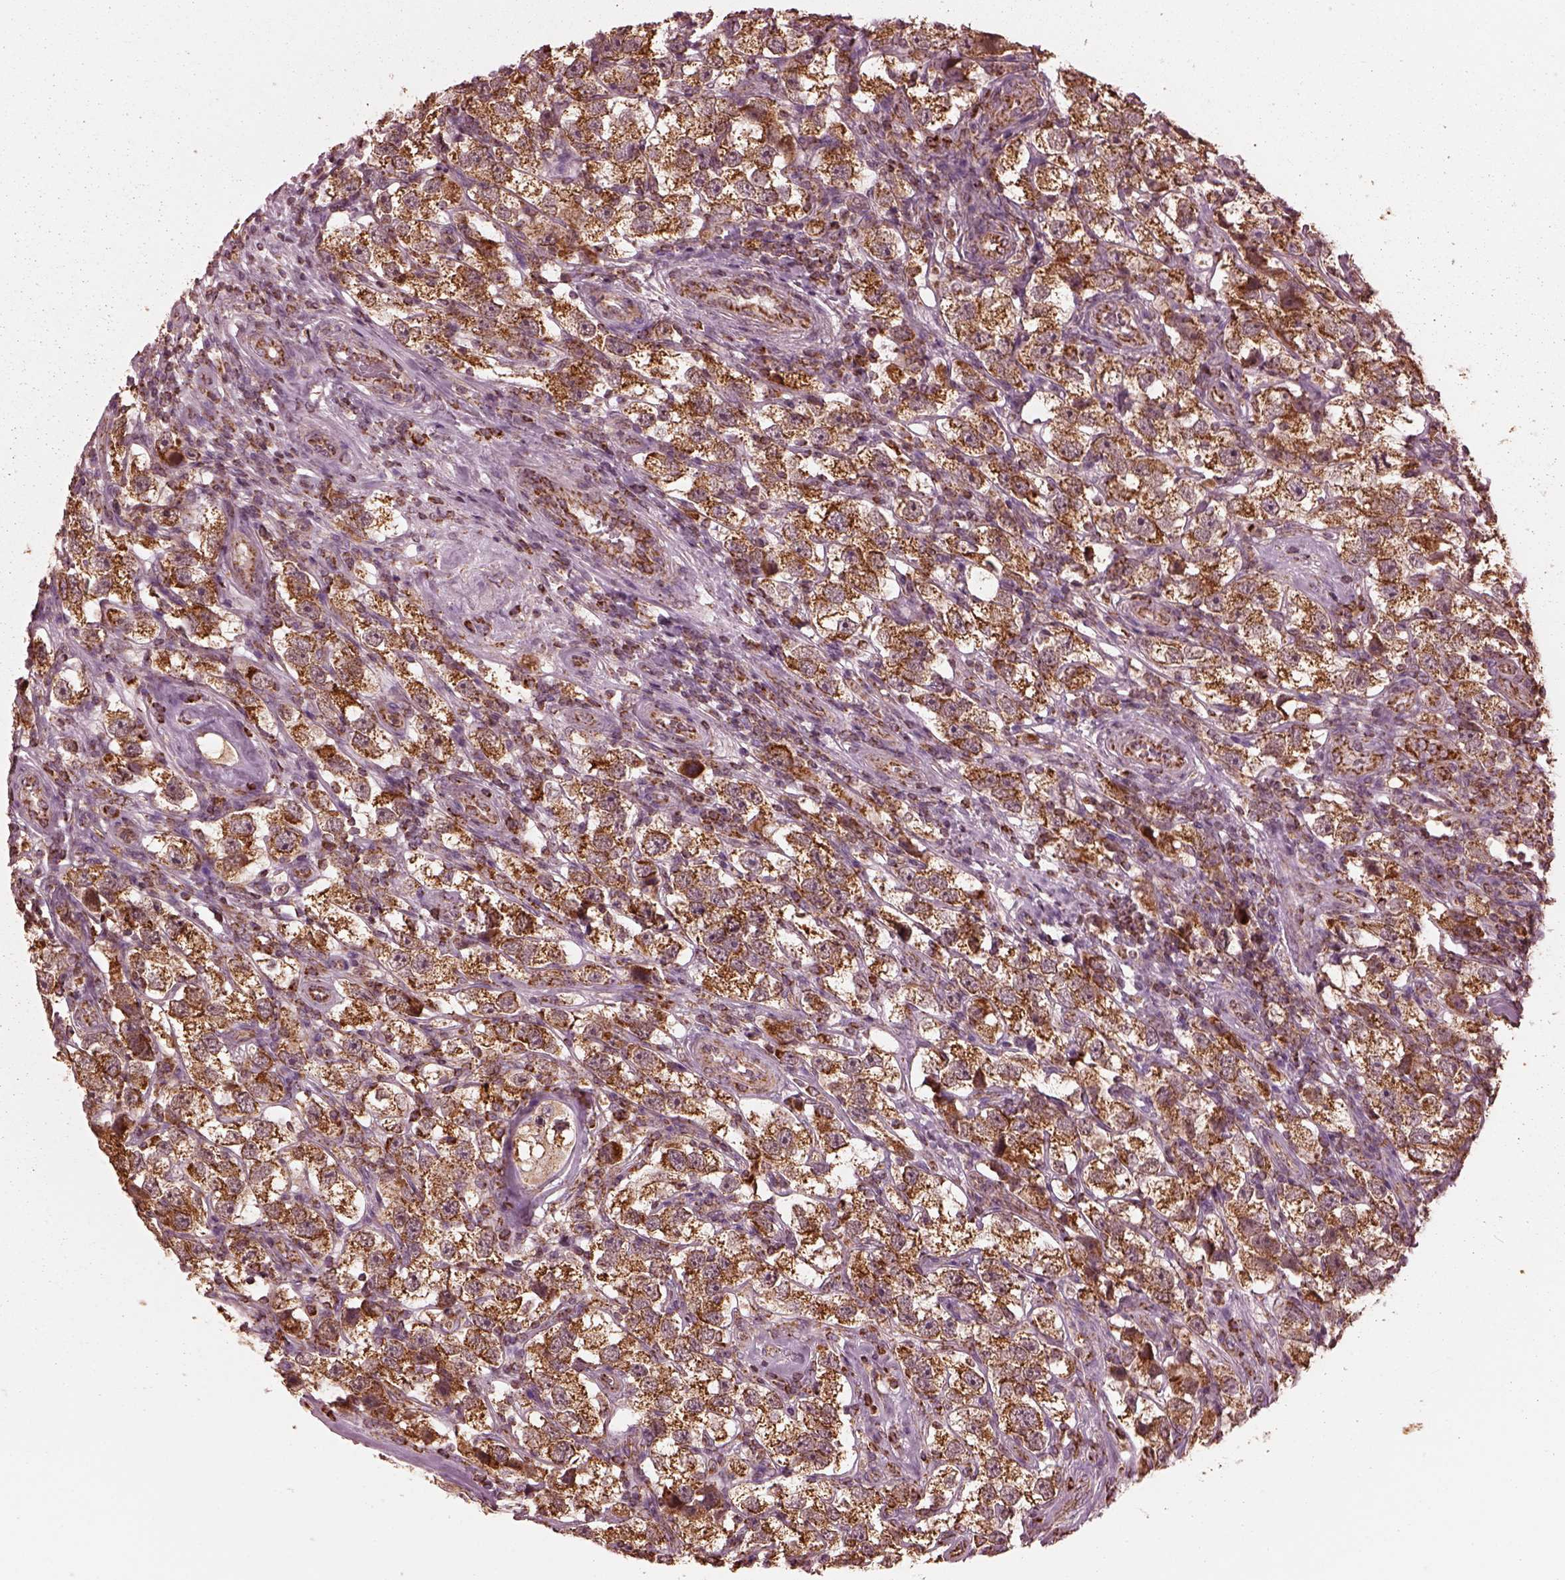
{"staining": {"intensity": "strong", "quantity": ">75%", "location": "cytoplasmic/membranous"}, "tissue": "testis cancer", "cell_type": "Tumor cells", "image_type": "cancer", "snomed": [{"axis": "morphology", "description": "Seminoma, NOS"}, {"axis": "topography", "description": "Testis"}], "caption": "This is a micrograph of IHC staining of testis seminoma, which shows strong staining in the cytoplasmic/membranous of tumor cells.", "gene": "NDUFB10", "patient": {"sex": "male", "age": 26}}